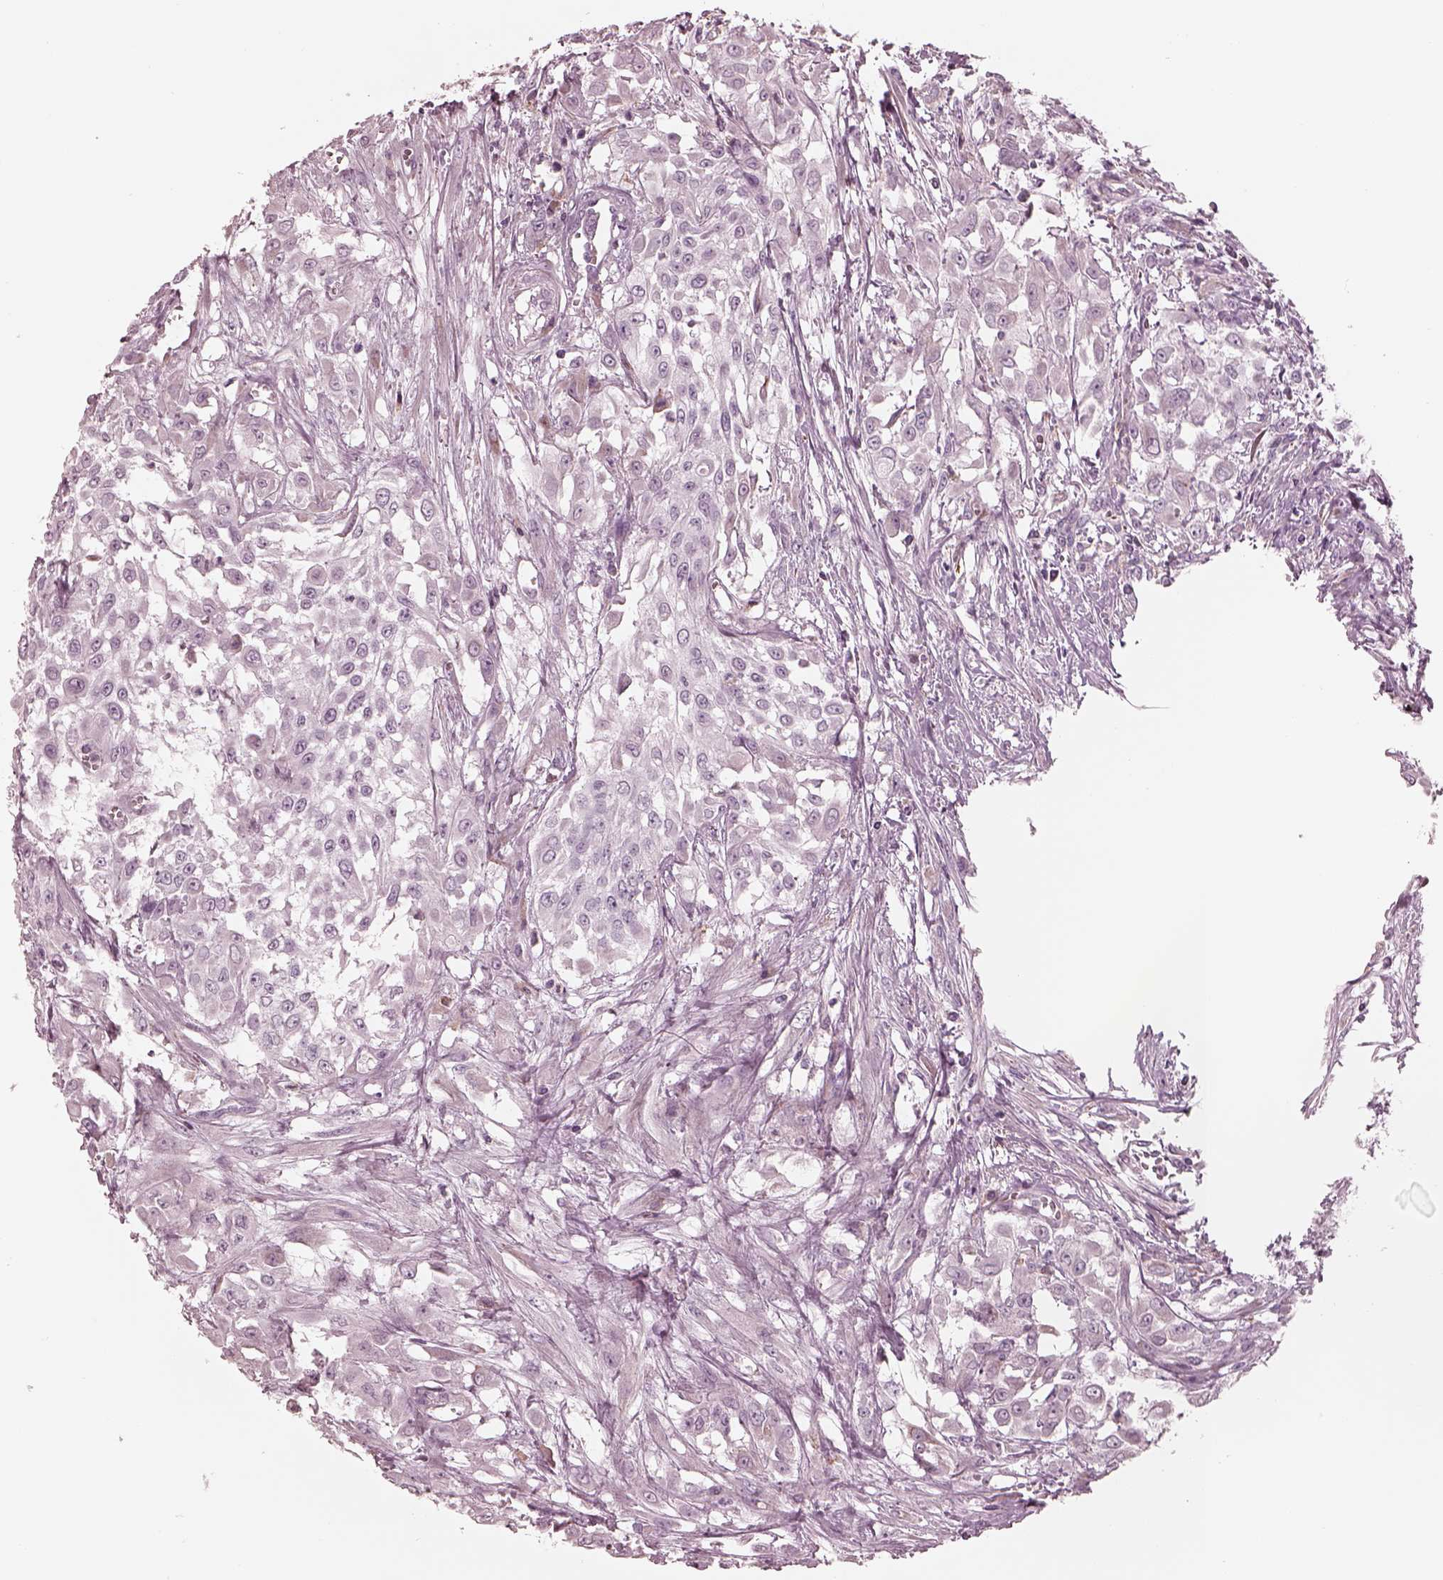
{"staining": {"intensity": "negative", "quantity": "none", "location": "none"}, "tissue": "urothelial cancer", "cell_type": "Tumor cells", "image_type": "cancer", "snomed": [{"axis": "morphology", "description": "Urothelial carcinoma, High grade"}, {"axis": "topography", "description": "Urinary bladder"}], "caption": "A histopathology image of high-grade urothelial carcinoma stained for a protein displays no brown staining in tumor cells.", "gene": "CADM2", "patient": {"sex": "male", "age": 57}}